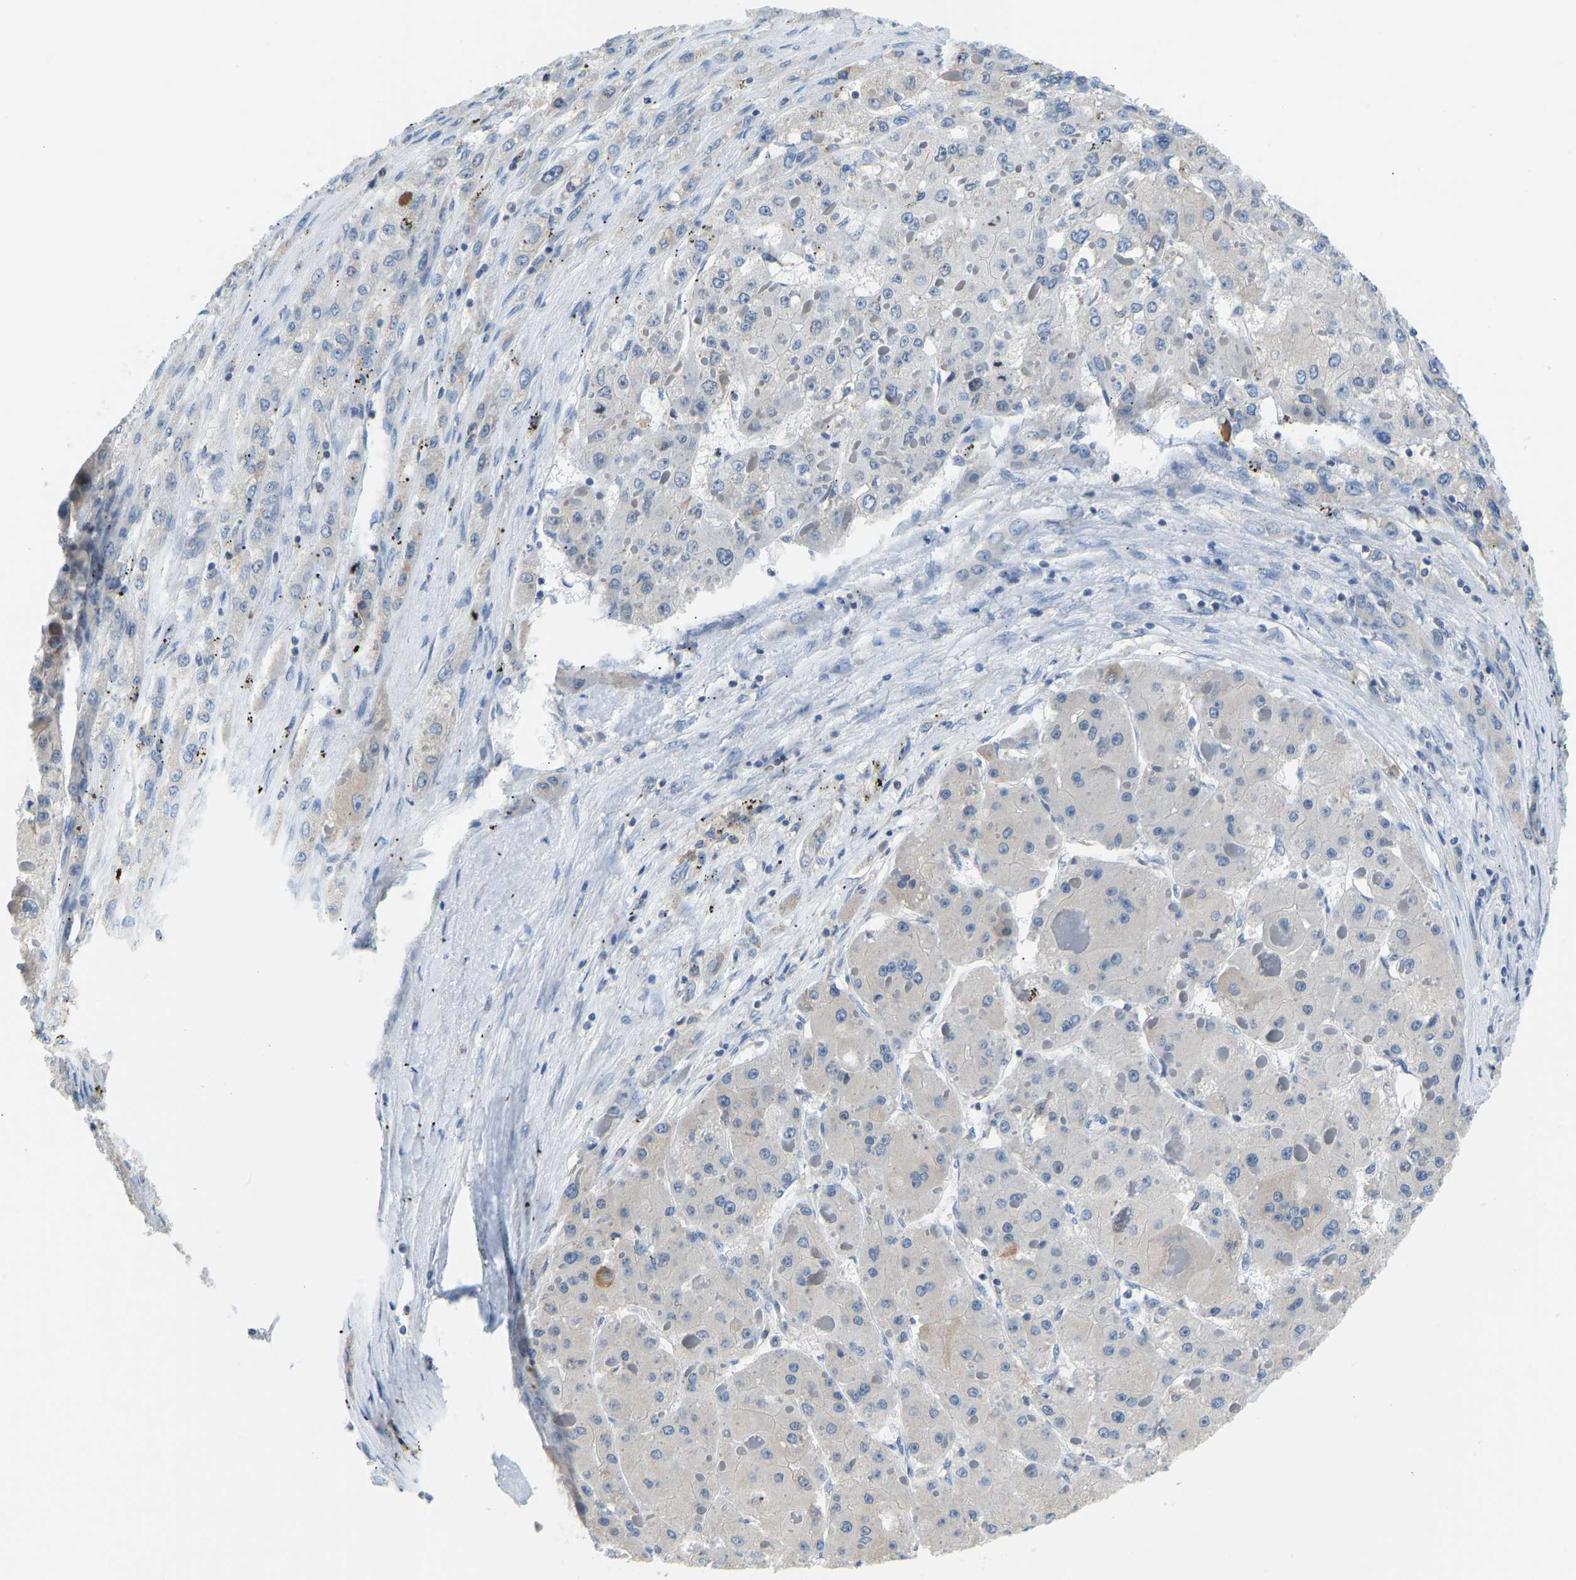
{"staining": {"intensity": "negative", "quantity": "none", "location": "none"}, "tissue": "liver cancer", "cell_type": "Tumor cells", "image_type": "cancer", "snomed": [{"axis": "morphology", "description": "Carcinoma, Hepatocellular, NOS"}, {"axis": "topography", "description": "Liver"}], "caption": "There is no significant expression in tumor cells of liver cancer (hepatocellular carcinoma).", "gene": "VRK1", "patient": {"sex": "female", "age": 73}}